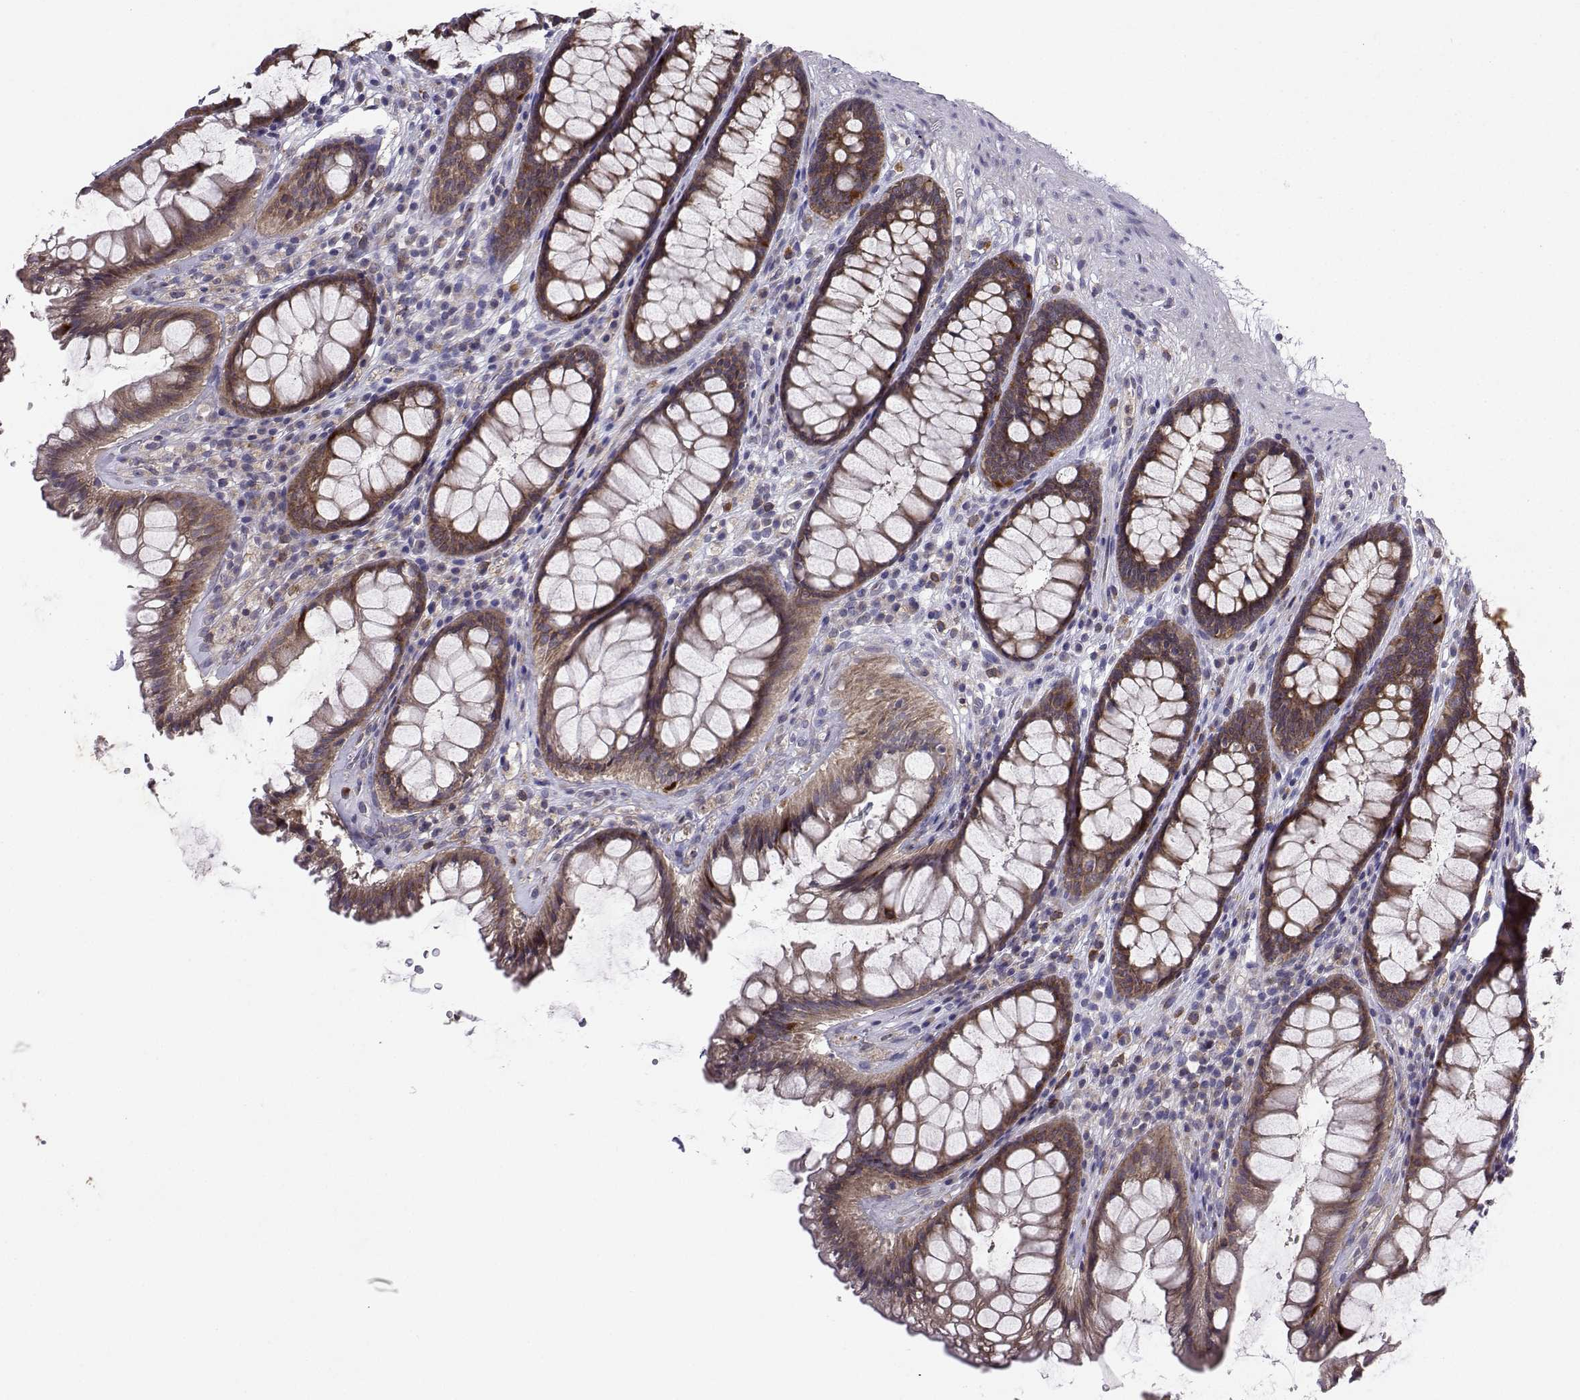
{"staining": {"intensity": "moderate", "quantity": "25%-75%", "location": "cytoplasmic/membranous"}, "tissue": "rectum", "cell_type": "Glandular cells", "image_type": "normal", "snomed": [{"axis": "morphology", "description": "Normal tissue, NOS"}, {"axis": "topography", "description": "Rectum"}], "caption": "Rectum stained with immunohistochemistry demonstrates moderate cytoplasmic/membranous positivity in approximately 25%-75% of glandular cells.", "gene": "STXBP5", "patient": {"sex": "male", "age": 72}}